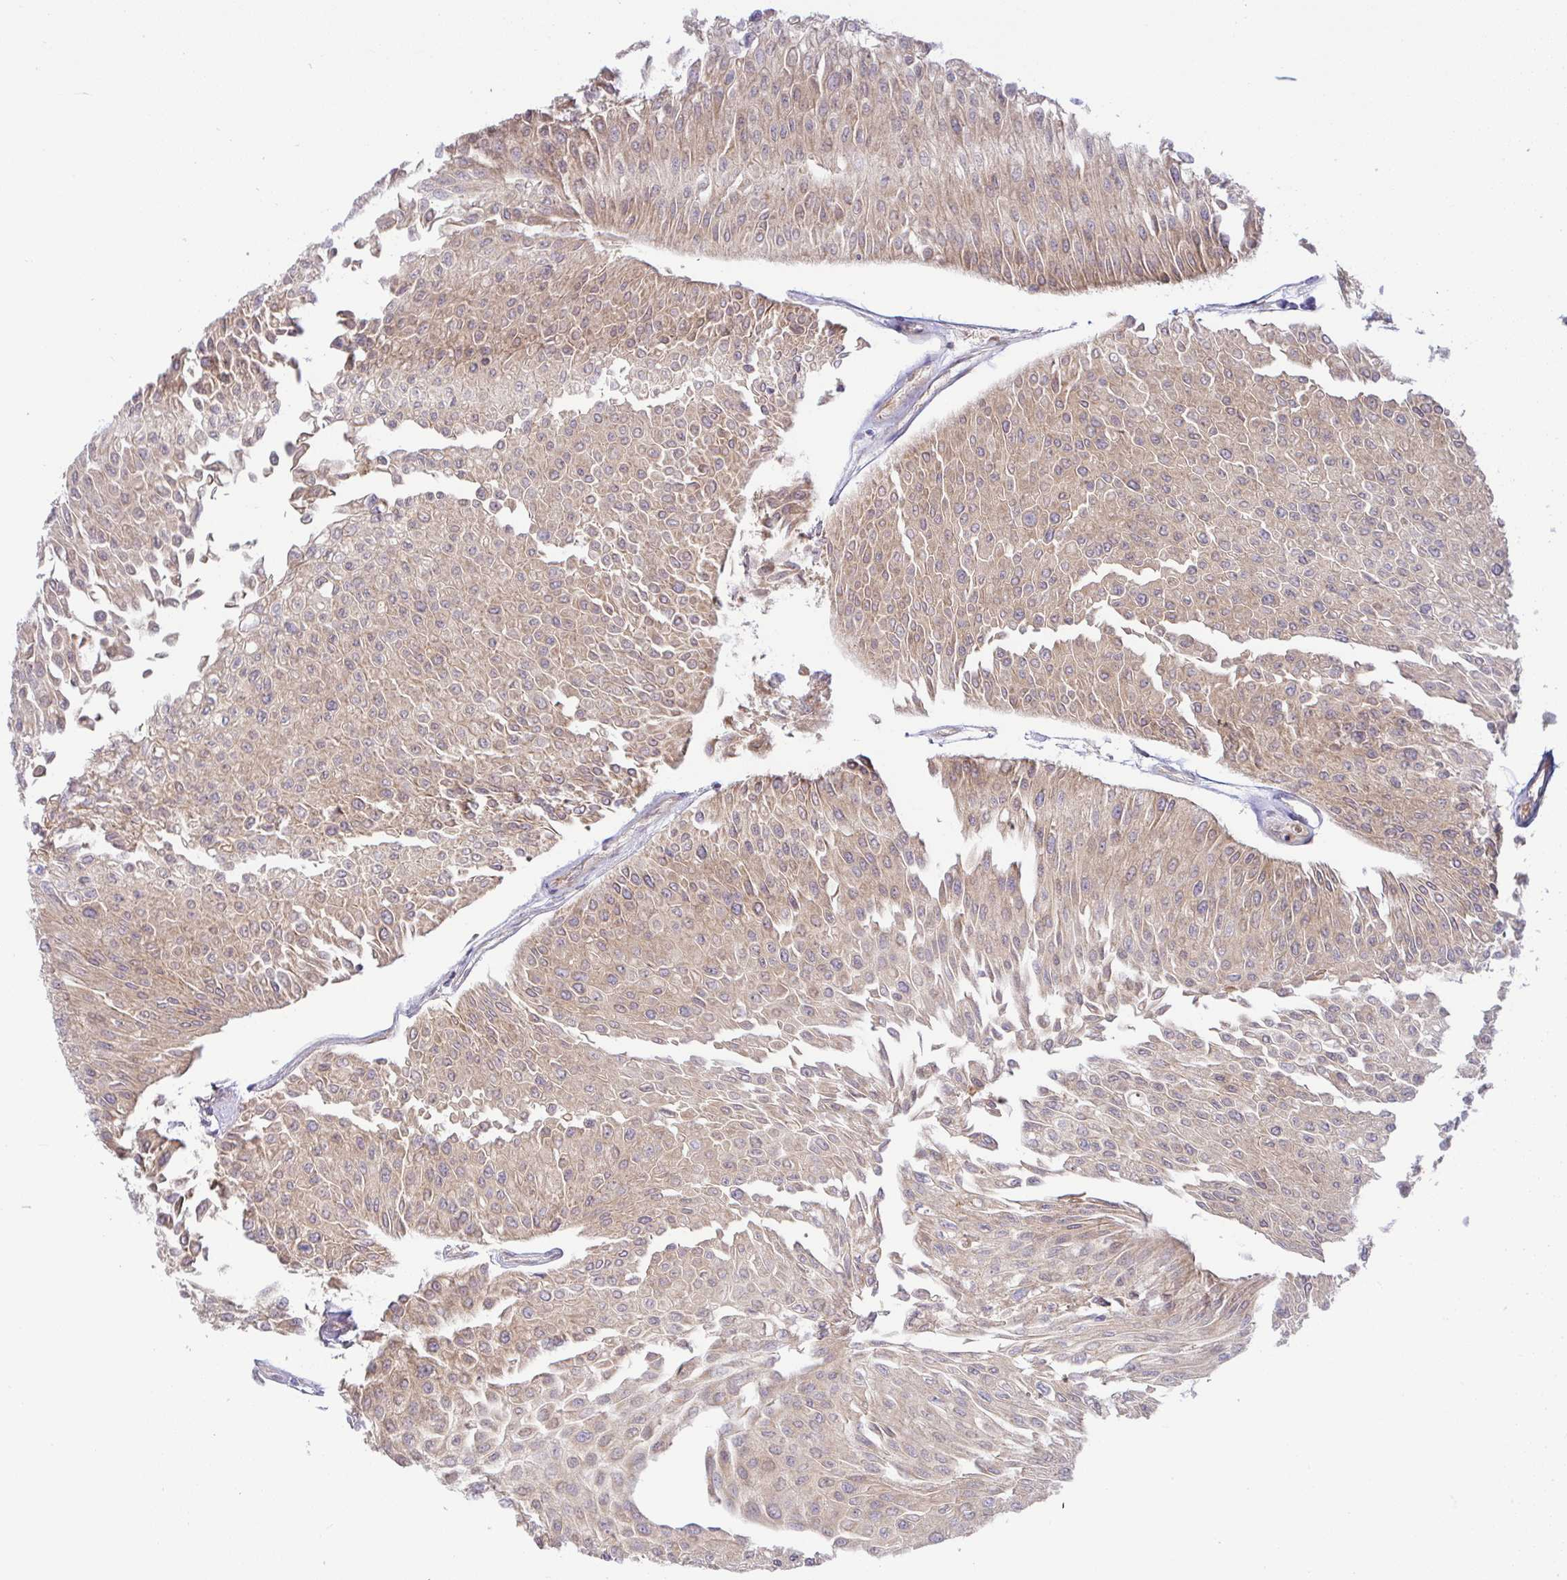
{"staining": {"intensity": "weak", "quantity": ">75%", "location": "cytoplasmic/membranous"}, "tissue": "urothelial cancer", "cell_type": "Tumor cells", "image_type": "cancer", "snomed": [{"axis": "morphology", "description": "Urothelial carcinoma, Low grade"}, {"axis": "topography", "description": "Urinary bladder"}], "caption": "Weak cytoplasmic/membranous positivity is identified in about >75% of tumor cells in urothelial cancer.", "gene": "DERL2", "patient": {"sex": "male", "age": 67}}